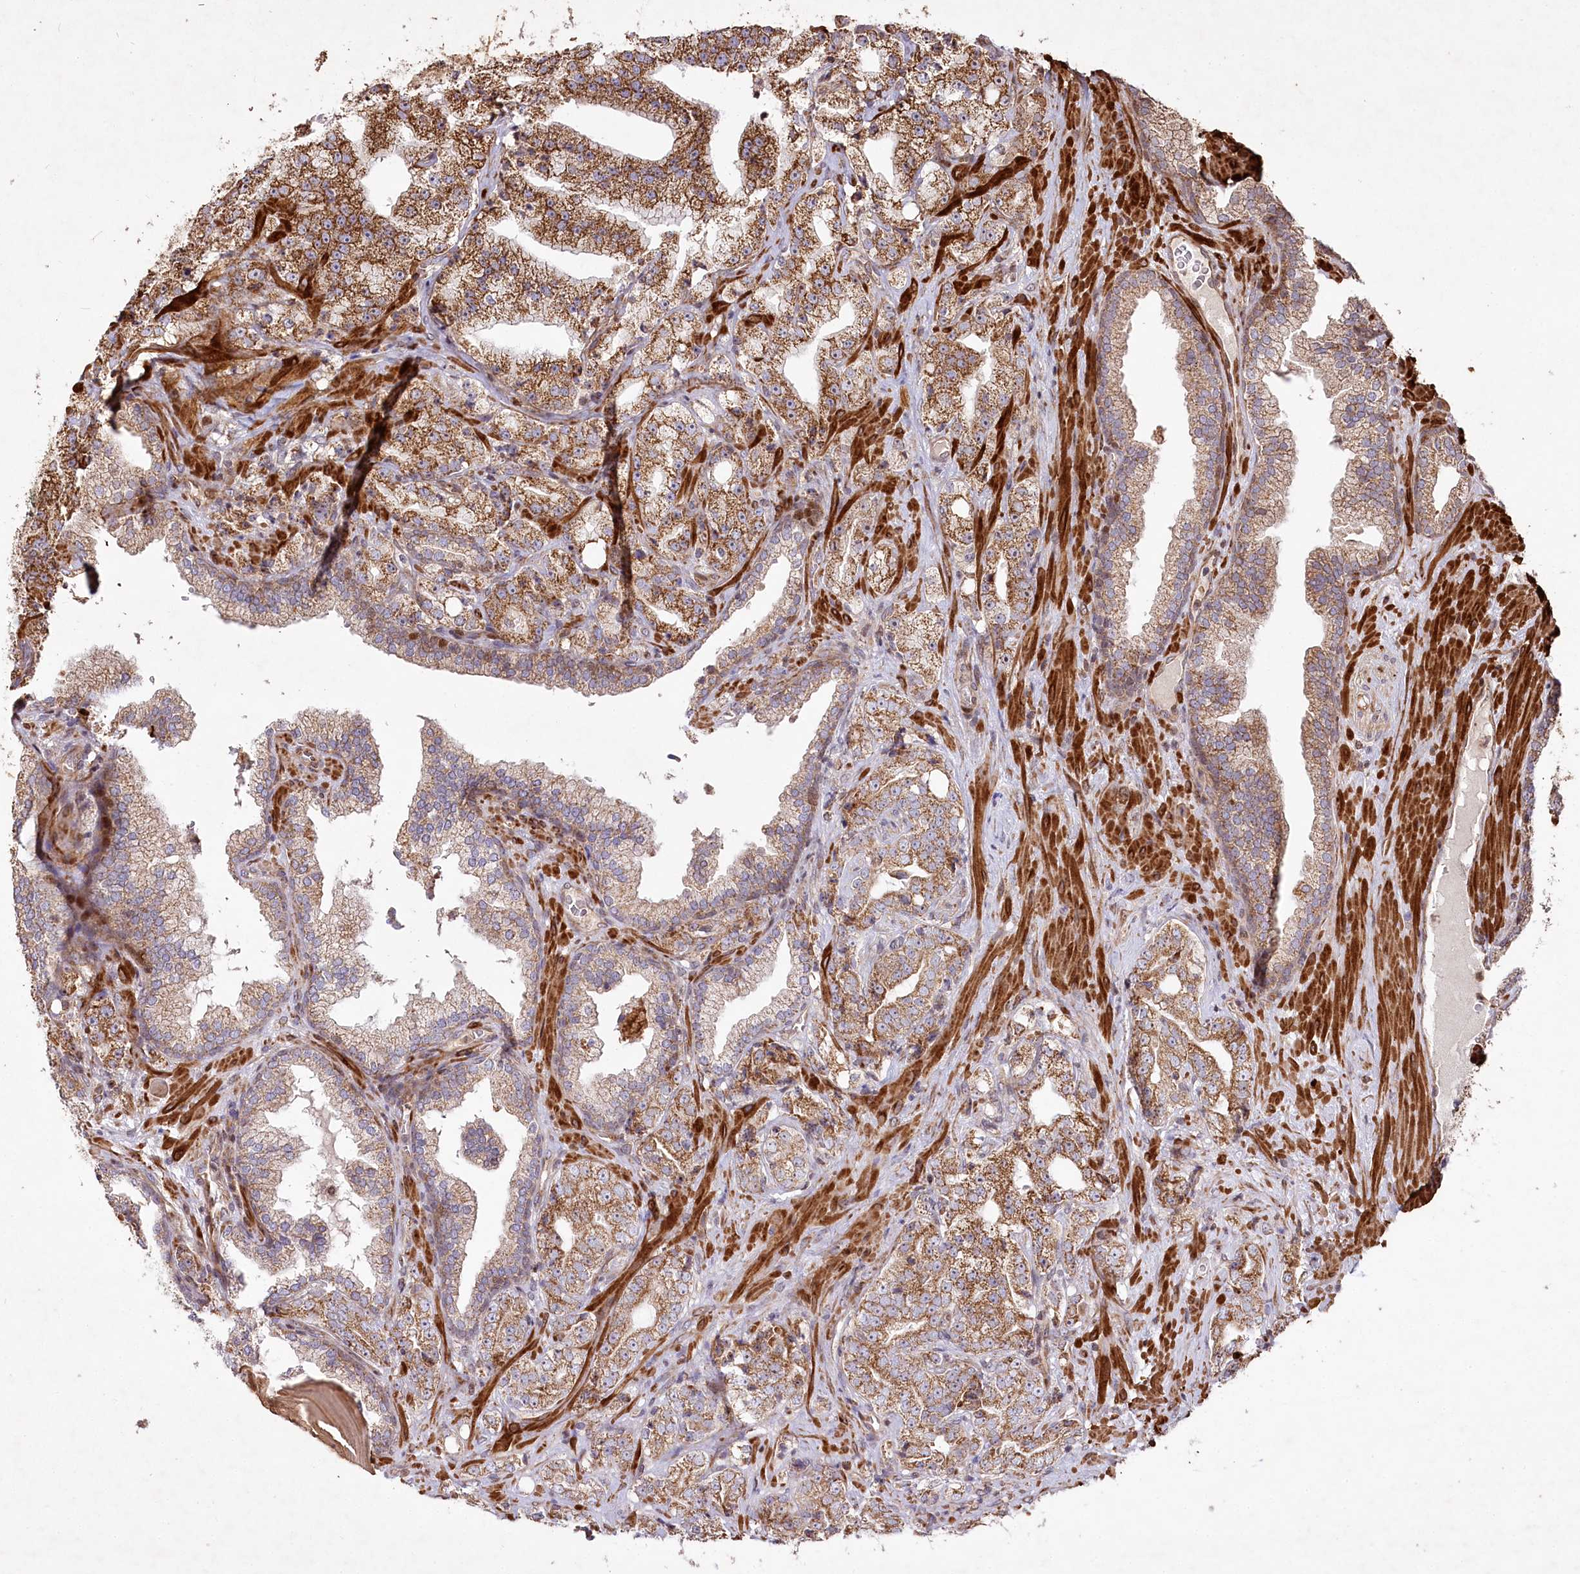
{"staining": {"intensity": "moderate", "quantity": ">75%", "location": "cytoplasmic/membranous"}, "tissue": "prostate cancer", "cell_type": "Tumor cells", "image_type": "cancer", "snomed": [{"axis": "morphology", "description": "Adenocarcinoma, High grade"}, {"axis": "topography", "description": "Prostate"}], "caption": "IHC staining of adenocarcinoma (high-grade) (prostate), which shows medium levels of moderate cytoplasmic/membranous staining in approximately >75% of tumor cells indicating moderate cytoplasmic/membranous protein staining. The staining was performed using DAB (brown) for protein detection and nuclei were counterstained in hematoxylin (blue).", "gene": "PSTK", "patient": {"sex": "male", "age": 64}}